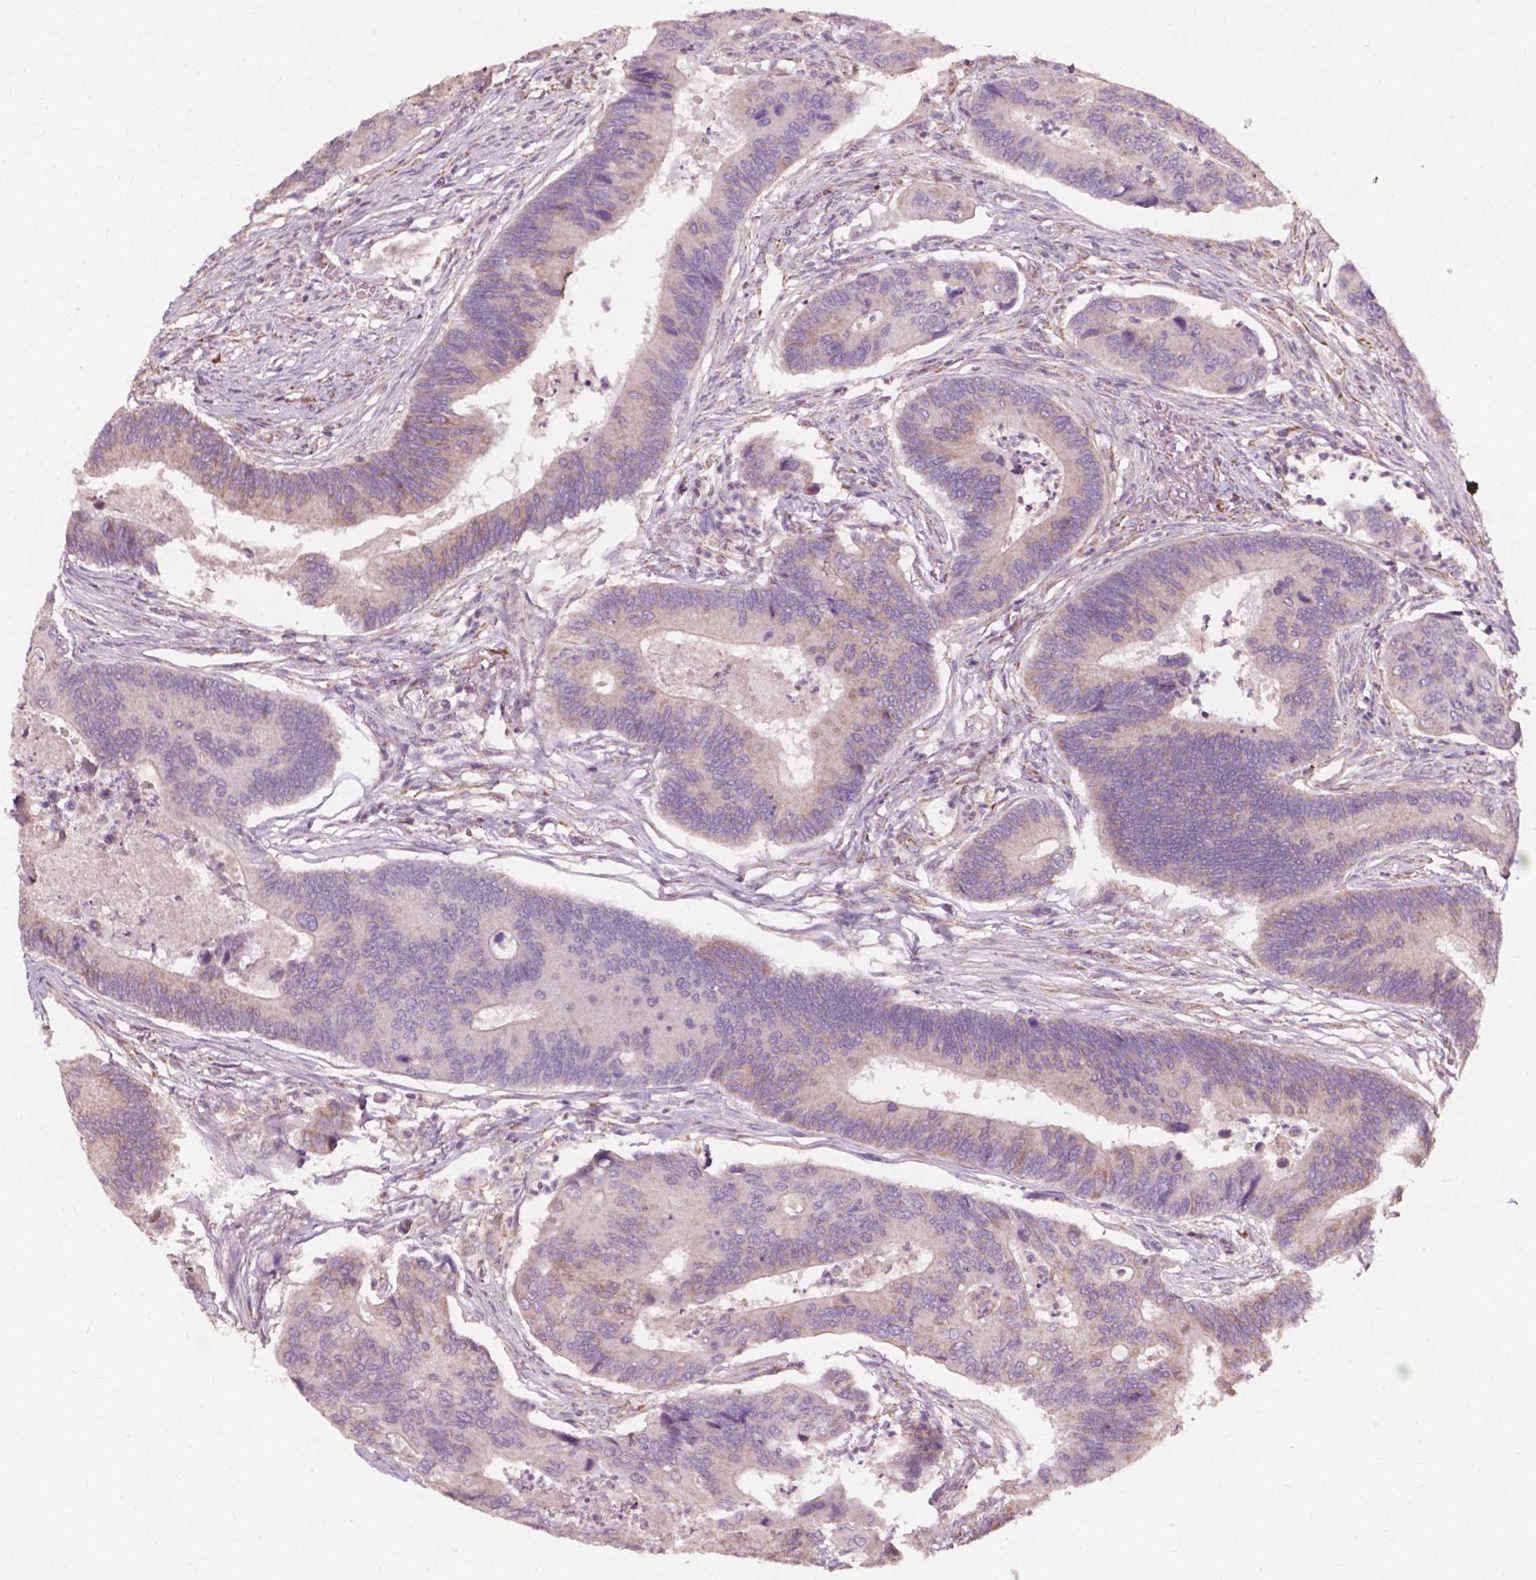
{"staining": {"intensity": "weak", "quantity": "<25%", "location": "cytoplasmic/membranous"}, "tissue": "colorectal cancer", "cell_type": "Tumor cells", "image_type": "cancer", "snomed": [{"axis": "morphology", "description": "Adenocarcinoma, NOS"}, {"axis": "topography", "description": "Colon"}], "caption": "IHC photomicrograph of neoplastic tissue: adenocarcinoma (colorectal) stained with DAB (3,3'-diaminobenzidine) reveals no significant protein staining in tumor cells.", "gene": "NDUFA10", "patient": {"sex": "female", "age": 67}}